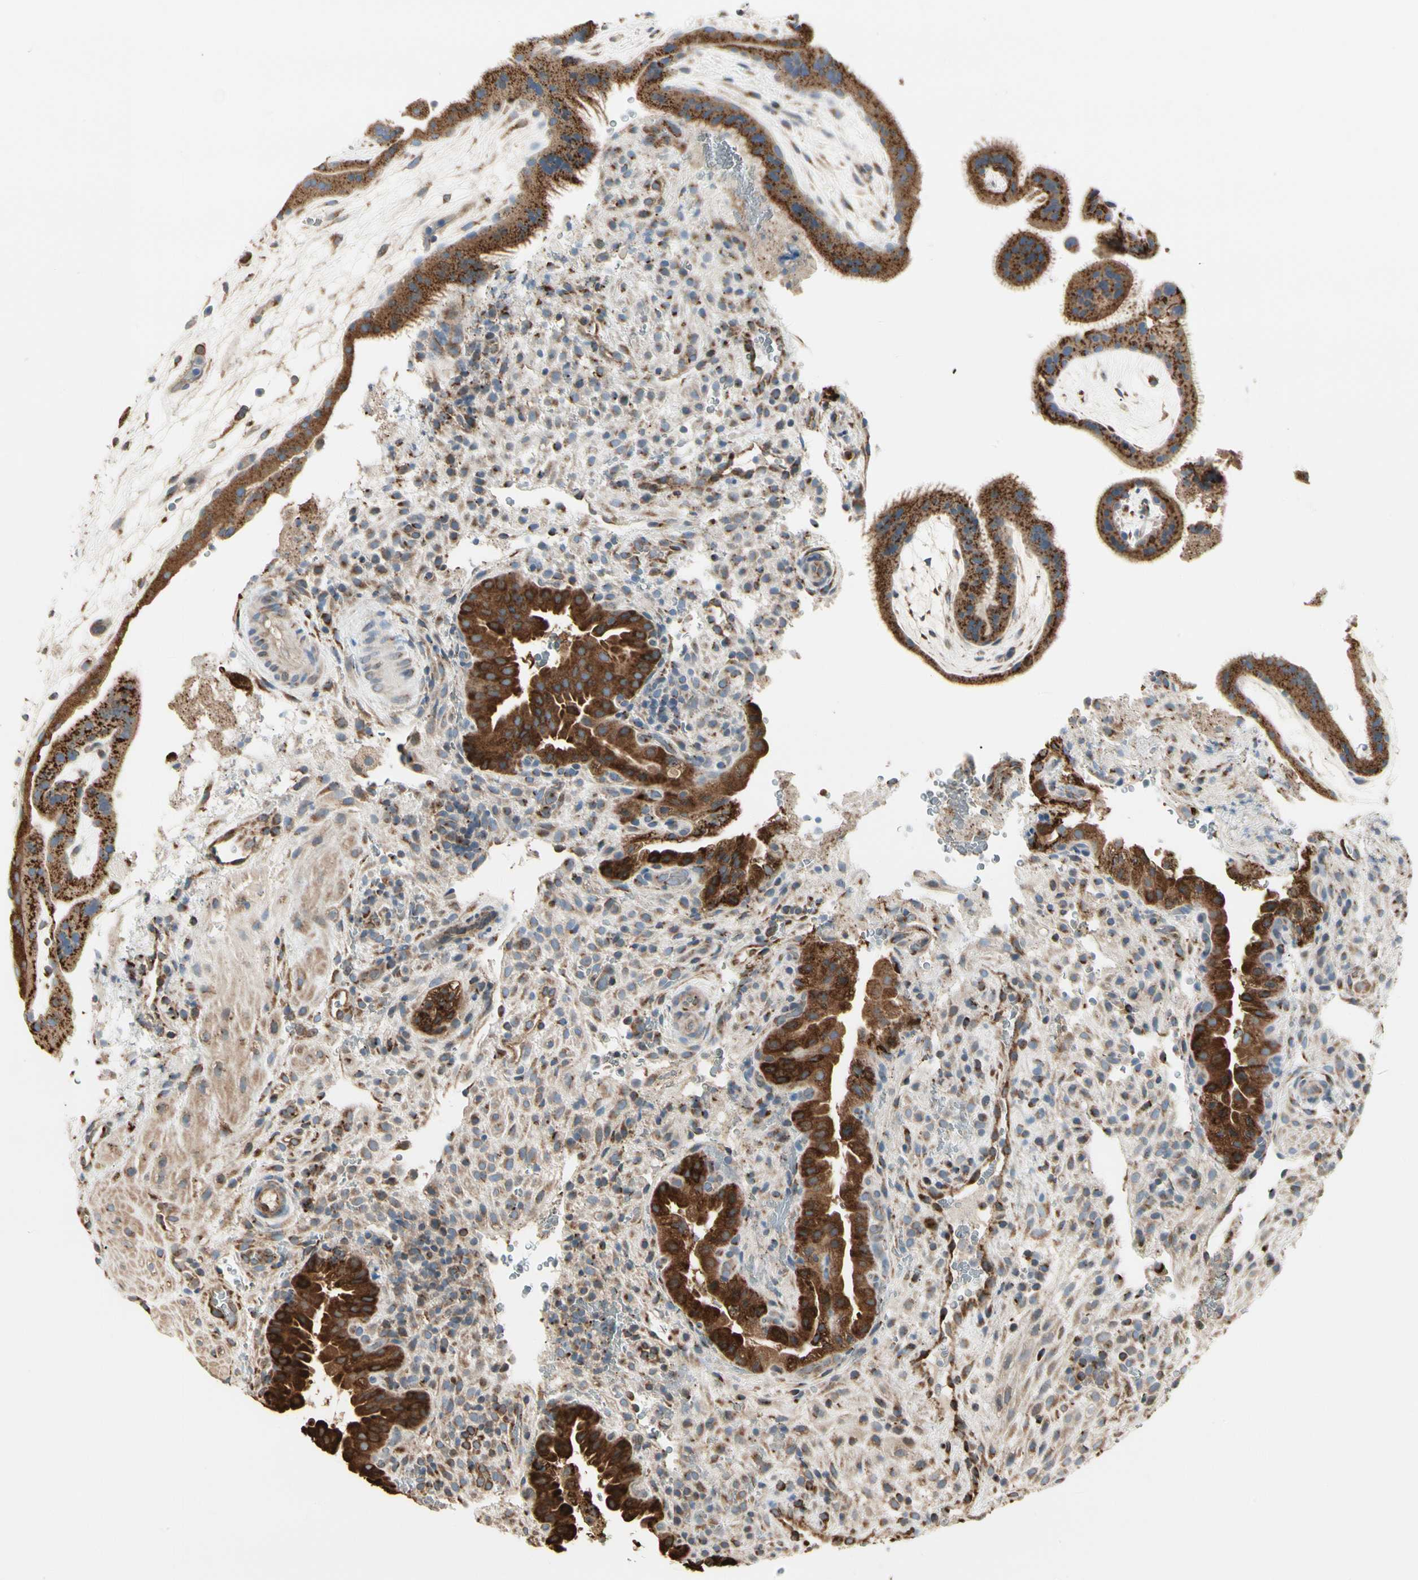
{"staining": {"intensity": "weak", "quantity": ">75%", "location": "cytoplasmic/membranous"}, "tissue": "placenta", "cell_type": "Decidual cells", "image_type": "normal", "snomed": [{"axis": "morphology", "description": "Normal tissue, NOS"}, {"axis": "topography", "description": "Placenta"}], "caption": "A brown stain shows weak cytoplasmic/membranous positivity of a protein in decidual cells of normal placenta. The staining is performed using DAB brown chromogen to label protein expression. The nuclei are counter-stained blue using hematoxylin.", "gene": "NUCB2", "patient": {"sex": "female", "age": 19}}